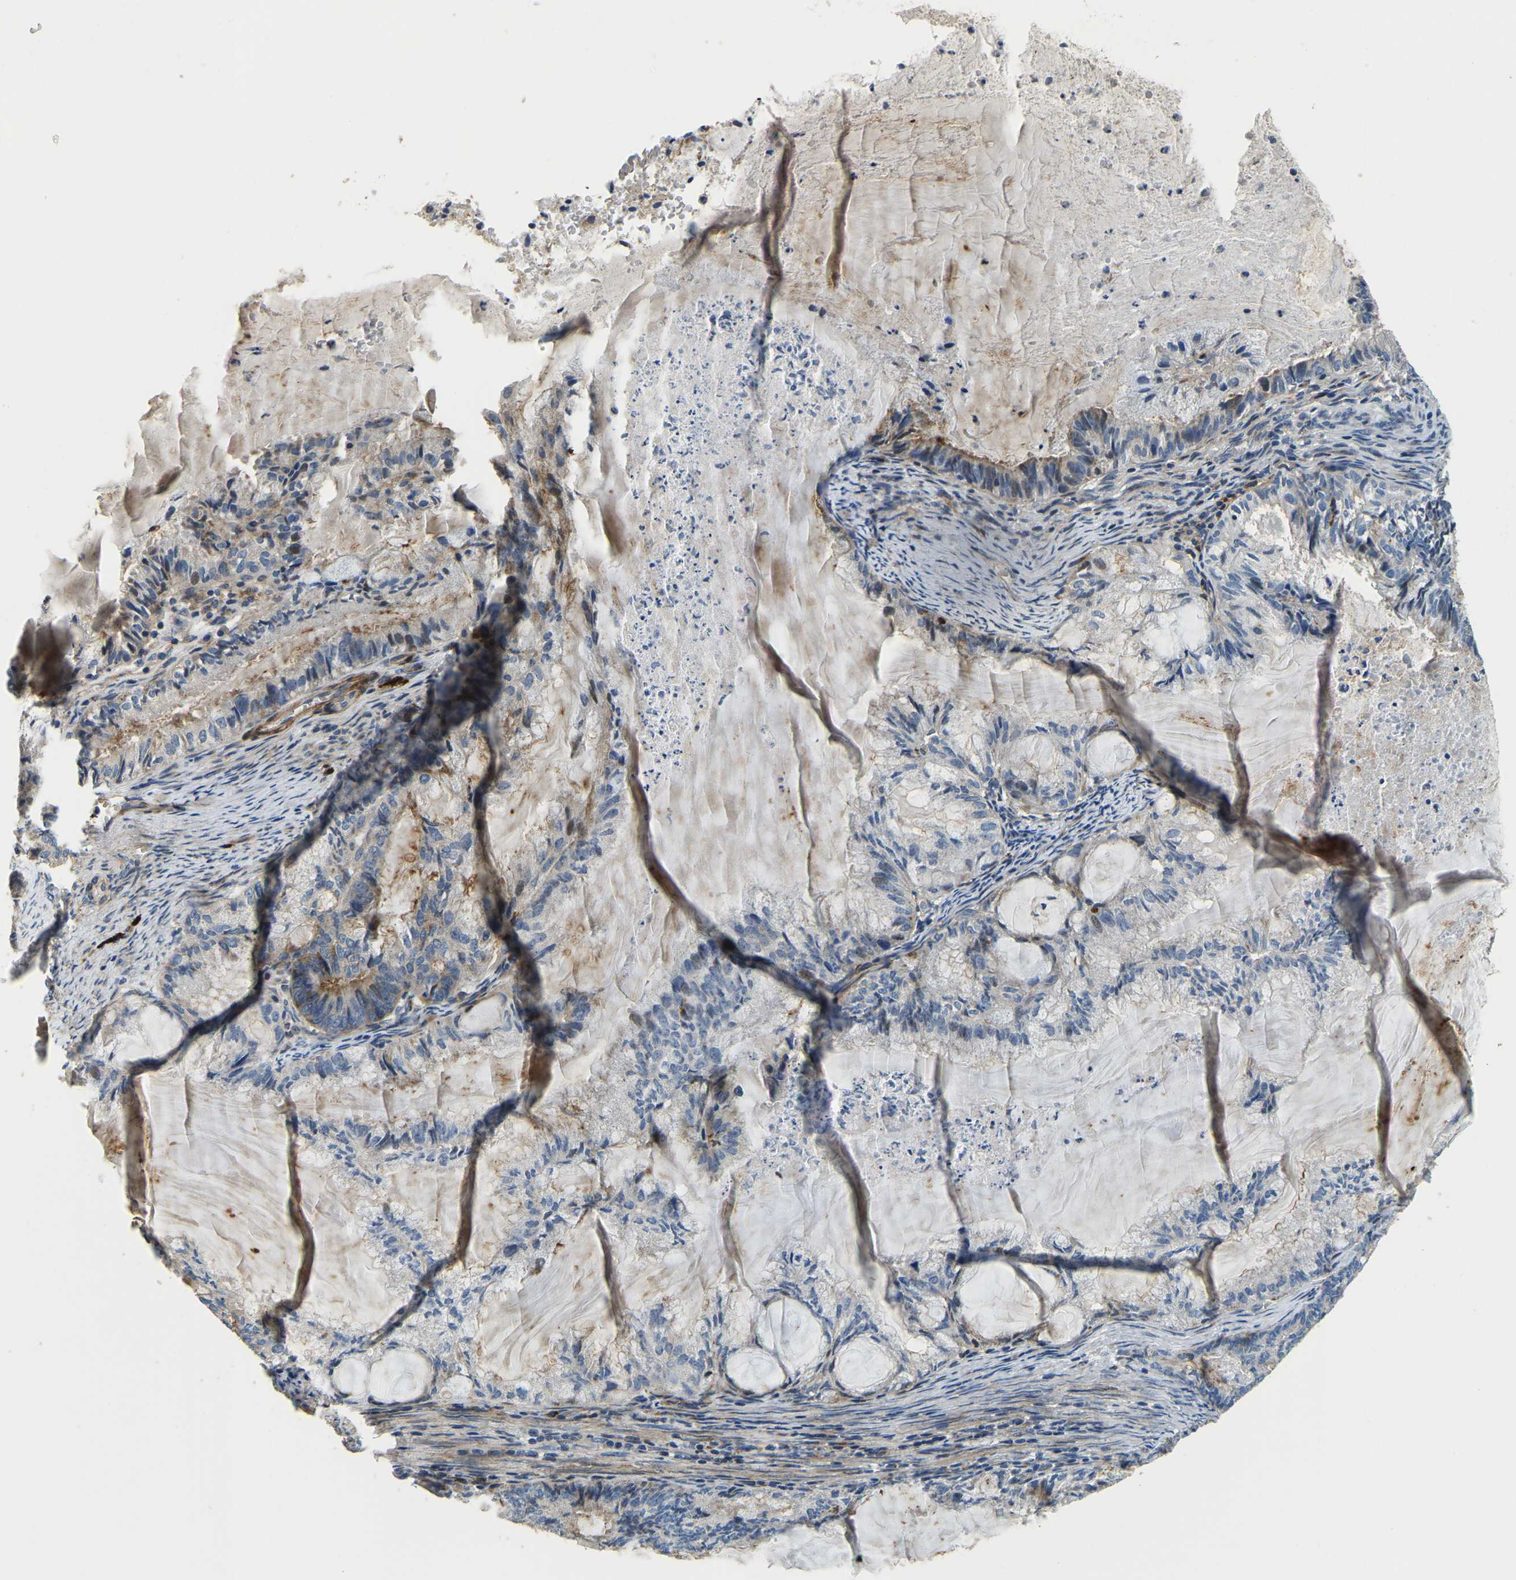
{"staining": {"intensity": "weak", "quantity": "<25%", "location": "cytoplasmic/membranous"}, "tissue": "endometrial cancer", "cell_type": "Tumor cells", "image_type": "cancer", "snomed": [{"axis": "morphology", "description": "Adenocarcinoma, NOS"}, {"axis": "topography", "description": "Endometrium"}], "caption": "The immunohistochemistry (IHC) image has no significant positivity in tumor cells of endometrial cancer (adenocarcinoma) tissue.", "gene": "RNF39", "patient": {"sex": "female", "age": 86}}